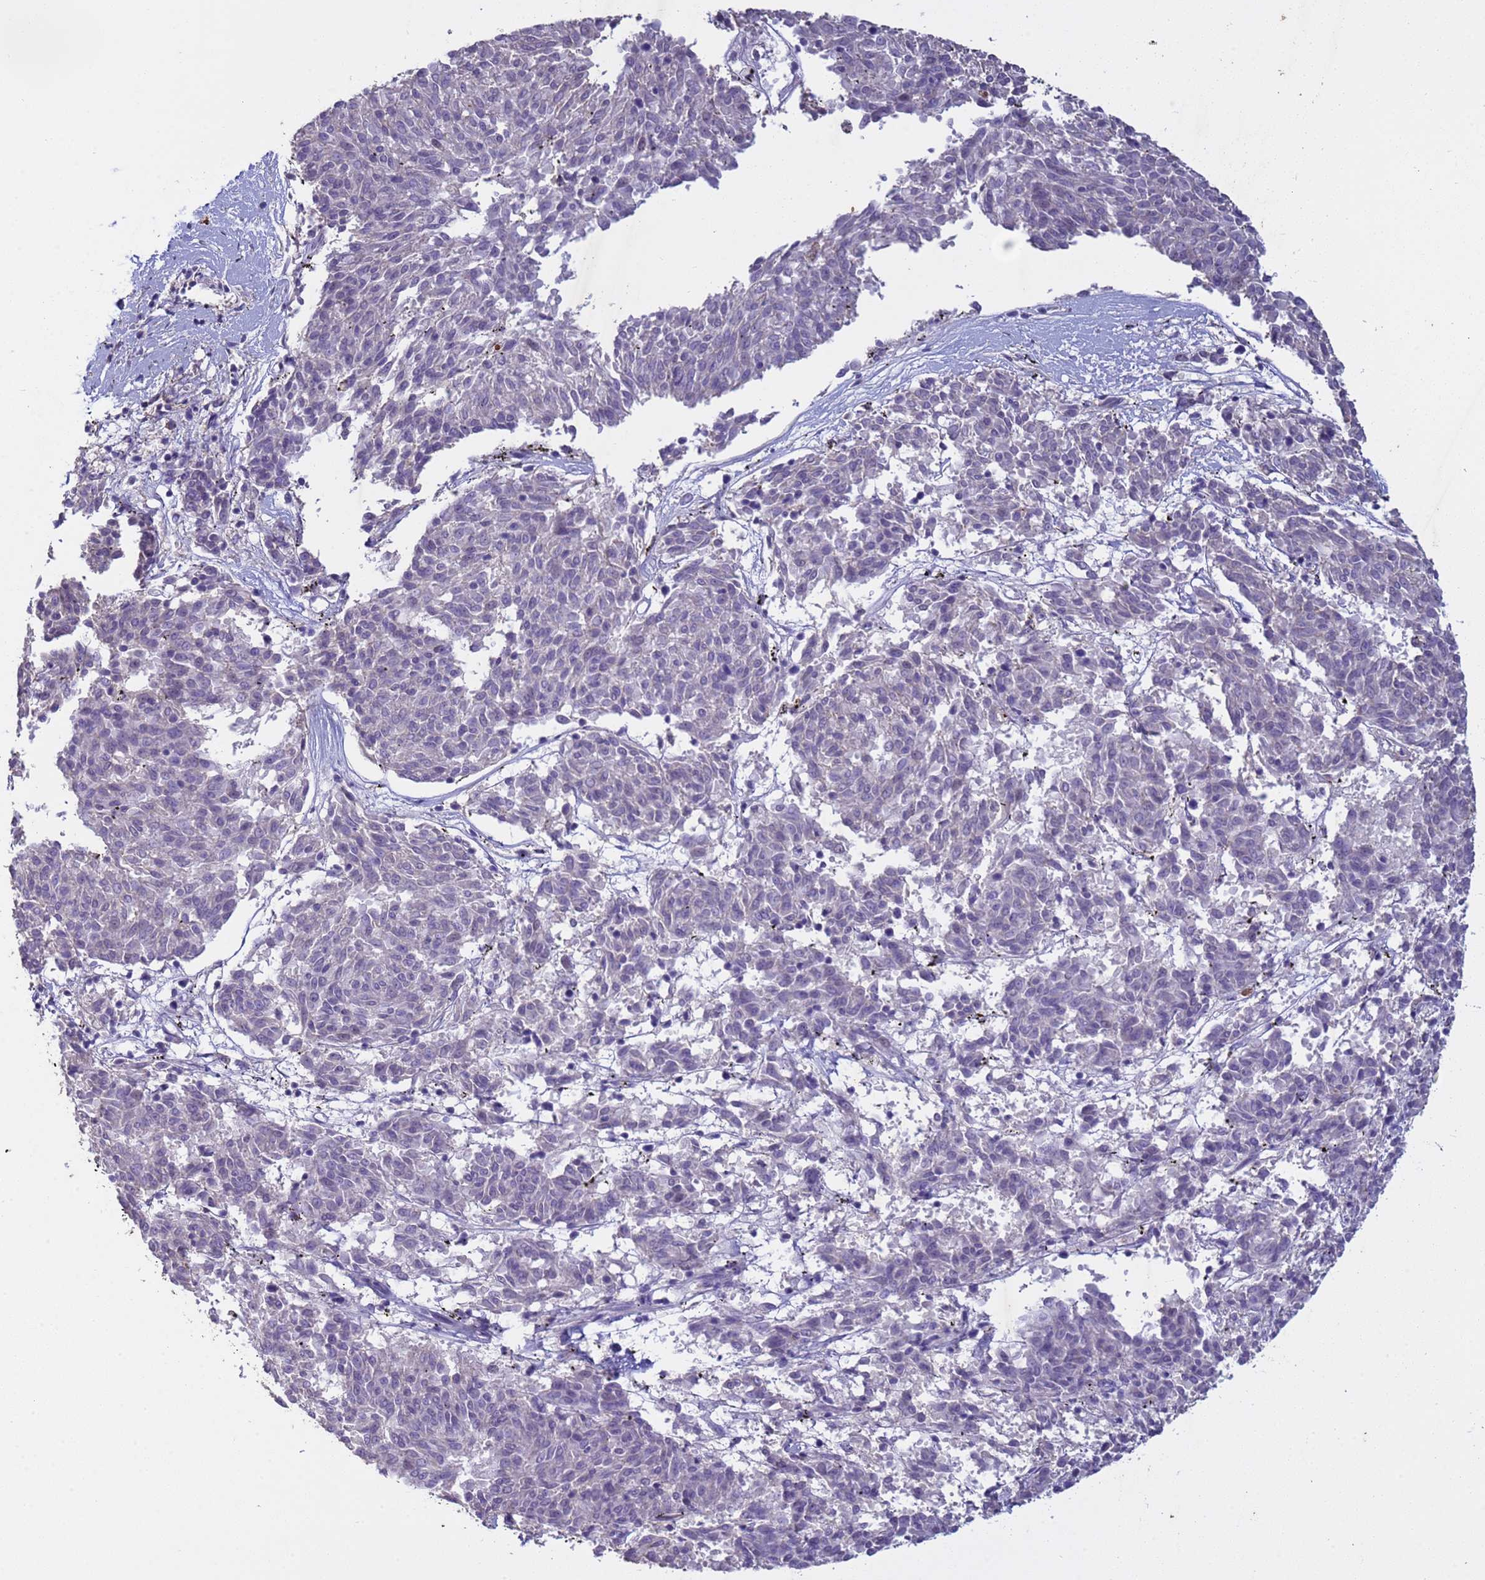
{"staining": {"intensity": "negative", "quantity": "none", "location": "none"}, "tissue": "melanoma", "cell_type": "Tumor cells", "image_type": "cancer", "snomed": [{"axis": "morphology", "description": "Malignant melanoma, NOS"}, {"axis": "topography", "description": "Skin"}], "caption": "Tumor cells are negative for brown protein staining in malignant melanoma.", "gene": "GASK1A", "patient": {"sex": "female", "age": 72}}